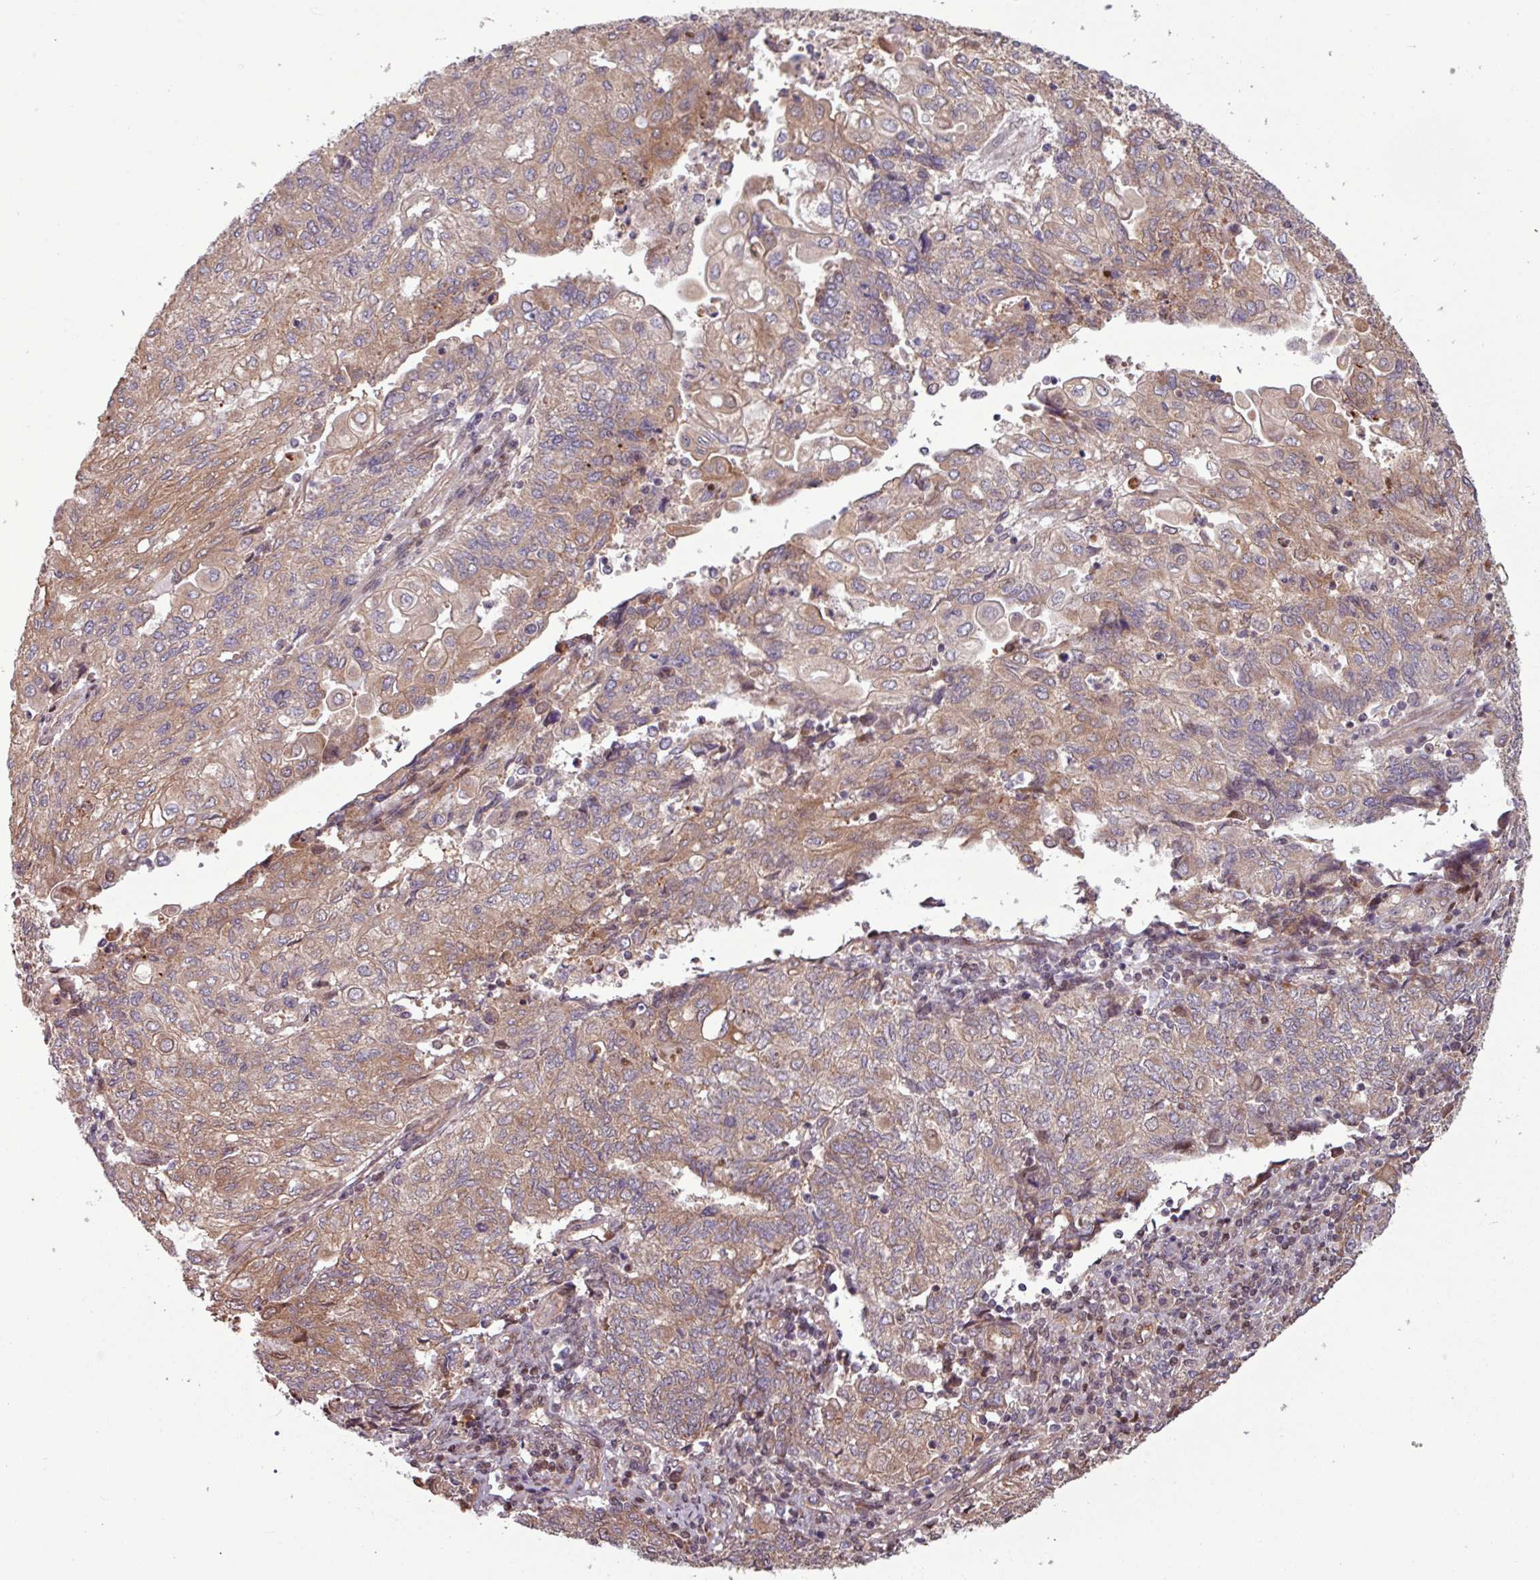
{"staining": {"intensity": "moderate", "quantity": ">75%", "location": "cytoplasmic/membranous"}, "tissue": "endometrial cancer", "cell_type": "Tumor cells", "image_type": "cancer", "snomed": [{"axis": "morphology", "description": "Adenocarcinoma, NOS"}, {"axis": "topography", "description": "Endometrium"}], "caption": "Immunohistochemistry (IHC) micrograph of neoplastic tissue: human endometrial cancer stained using immunohistochemistry (IHC) demonstrates medium levels of moderate protein expression localized specifically in the cytoplasmic/membranous of tumor cells, appearing as a cytoplasmic/membranous brown color.", "gene": "PDPR", "patient": {"sex": "female", "age": 54}}